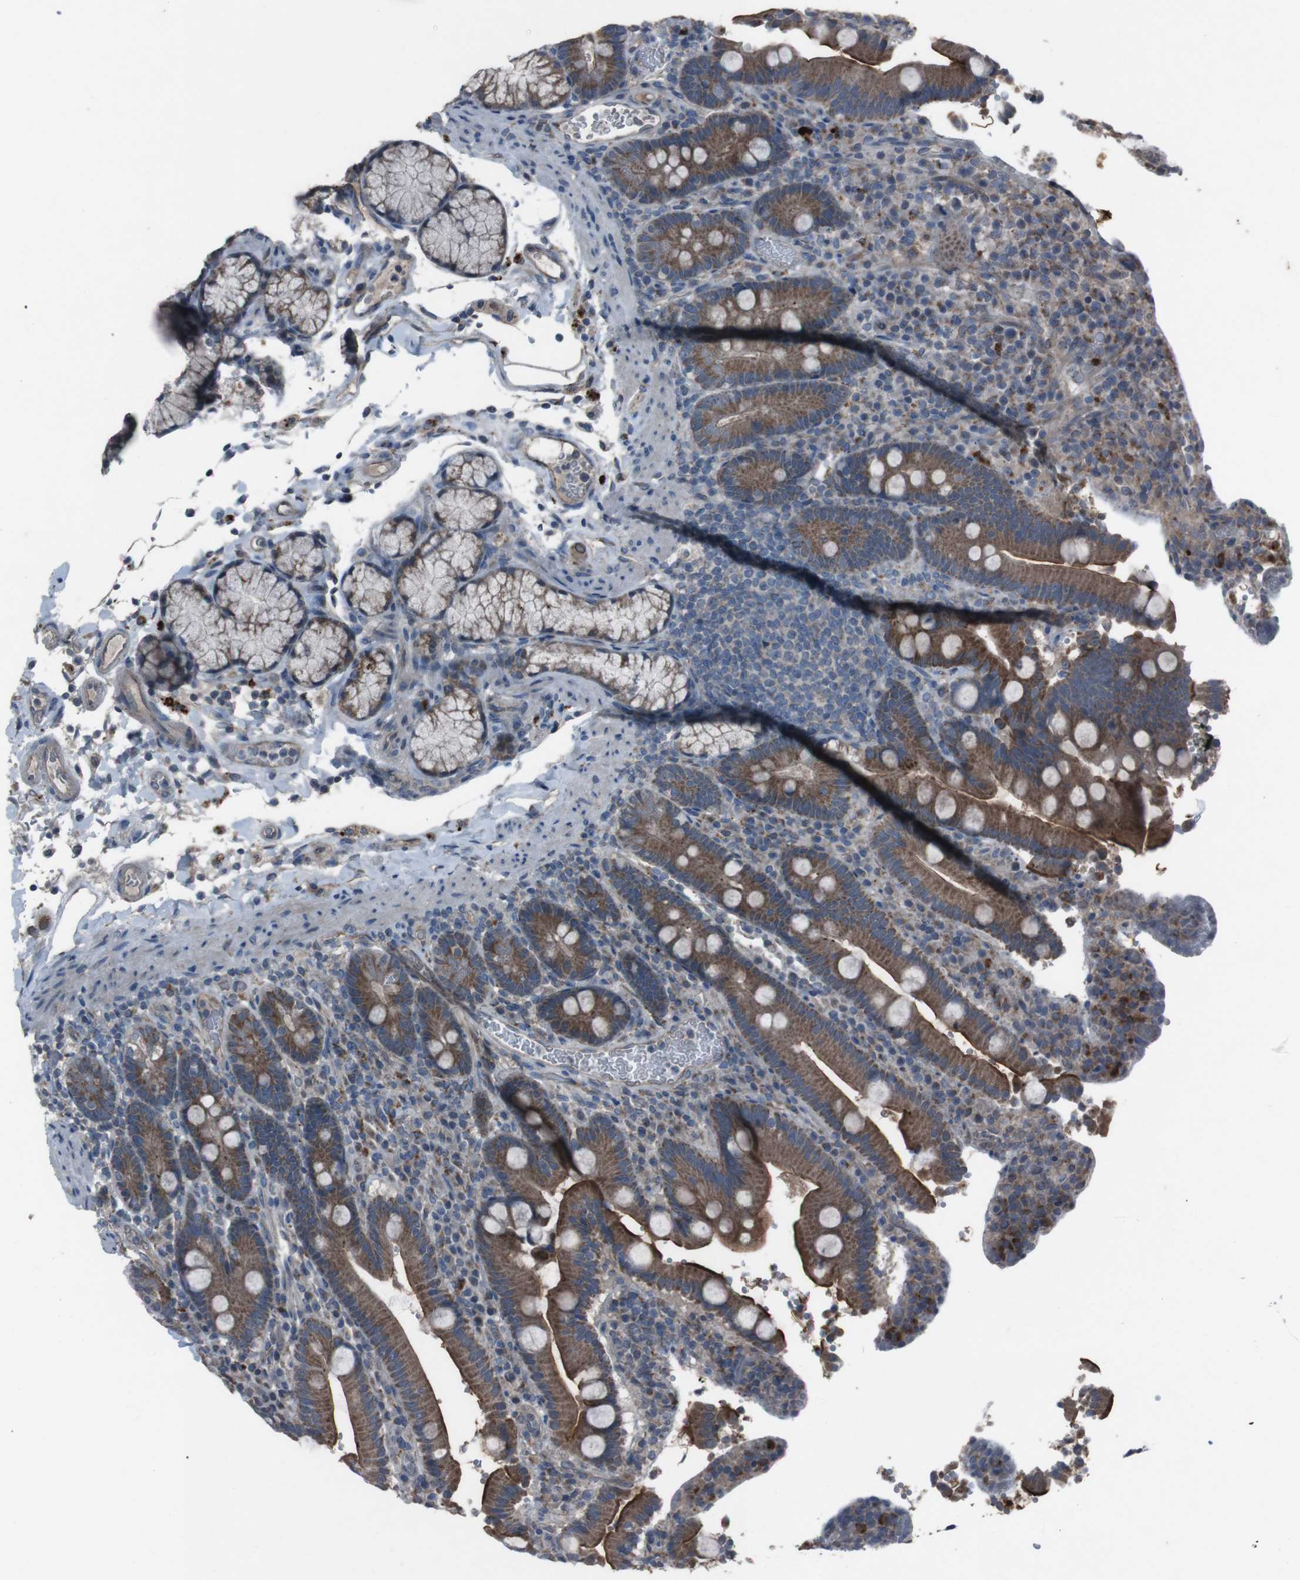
{"staining": {"intensity": "strong", "quantity": ">75%", "location": "cytoplasmic/membranous"}, "tissue": "duodenum", "cell_type": "Glandular cells", "image_type": "normal", "snomed": [{"axis": "morphology", "description": "Normal tissue, NOS"}, {"axis": "topography", "description": "Small intestine, NOS"}], "caption": "The image reveals immunohistochemical staining of benign duodenum. There is strong cytoplasmic/membranous expression is seen in about >75% of glandular cells. Immunohistochemistry stains the protein in brown and the nuclei are stained blue.", "gene": "EFNA5", "patient": {"sex": "female", "age": 71}}